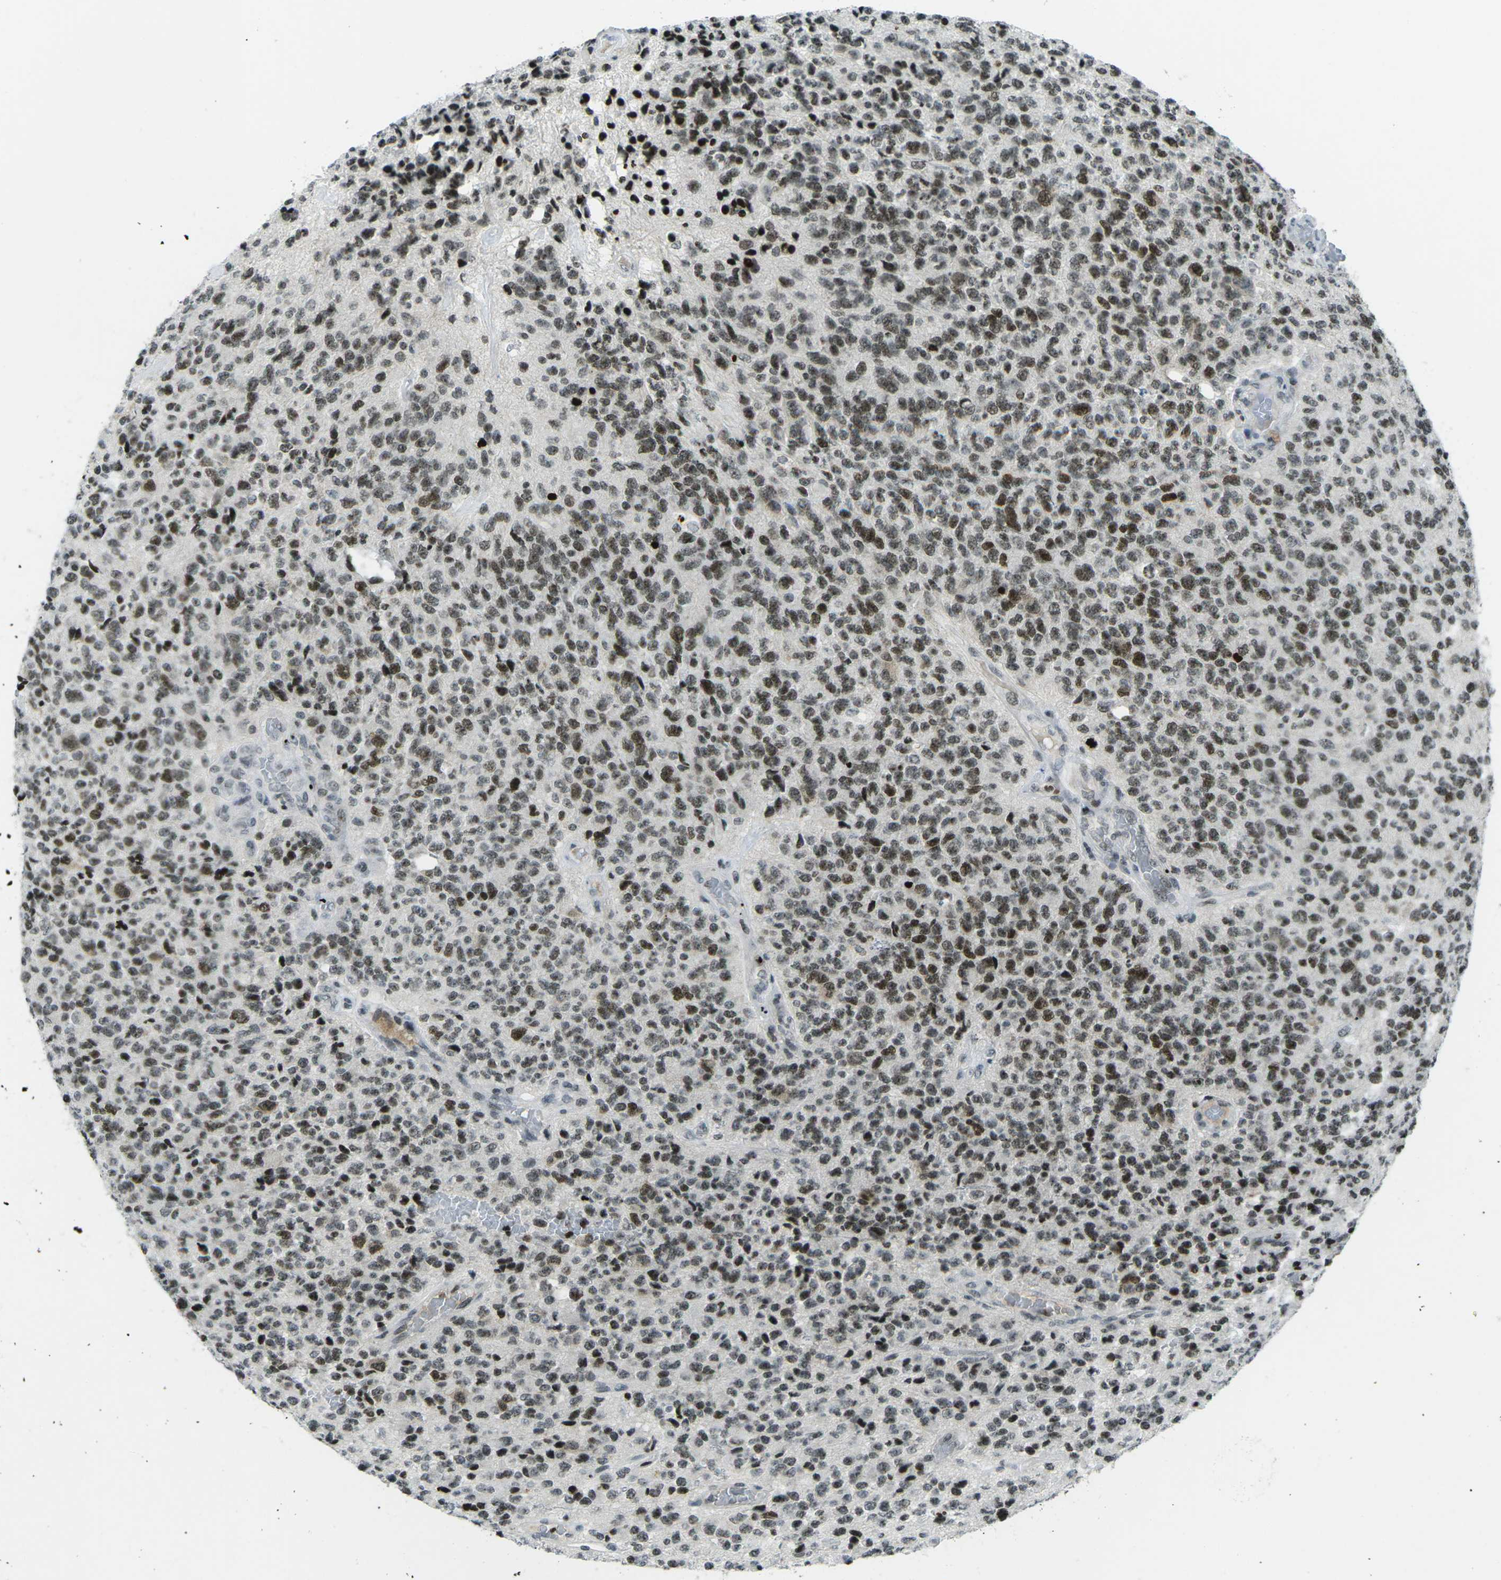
{"staining": {"intensity": "moderate", "quantity": ">75%", "location": "nuclear"}, "tissue": "glioma", "cell_type": "Tumor cells", "image_type": "cancer", "snomed": [{"axis": "morphology", "description": "Glioma, malignant, High grade"}, {"axis": "topography", "description": "pancreas cauda"}], "caption": "High-grade glioma (malignant) tissue demonstrates moderate nuclear positivity in about >75% of tumor cells", "gene": "EME1", "patient": {"sex": "male", "age": 60}}